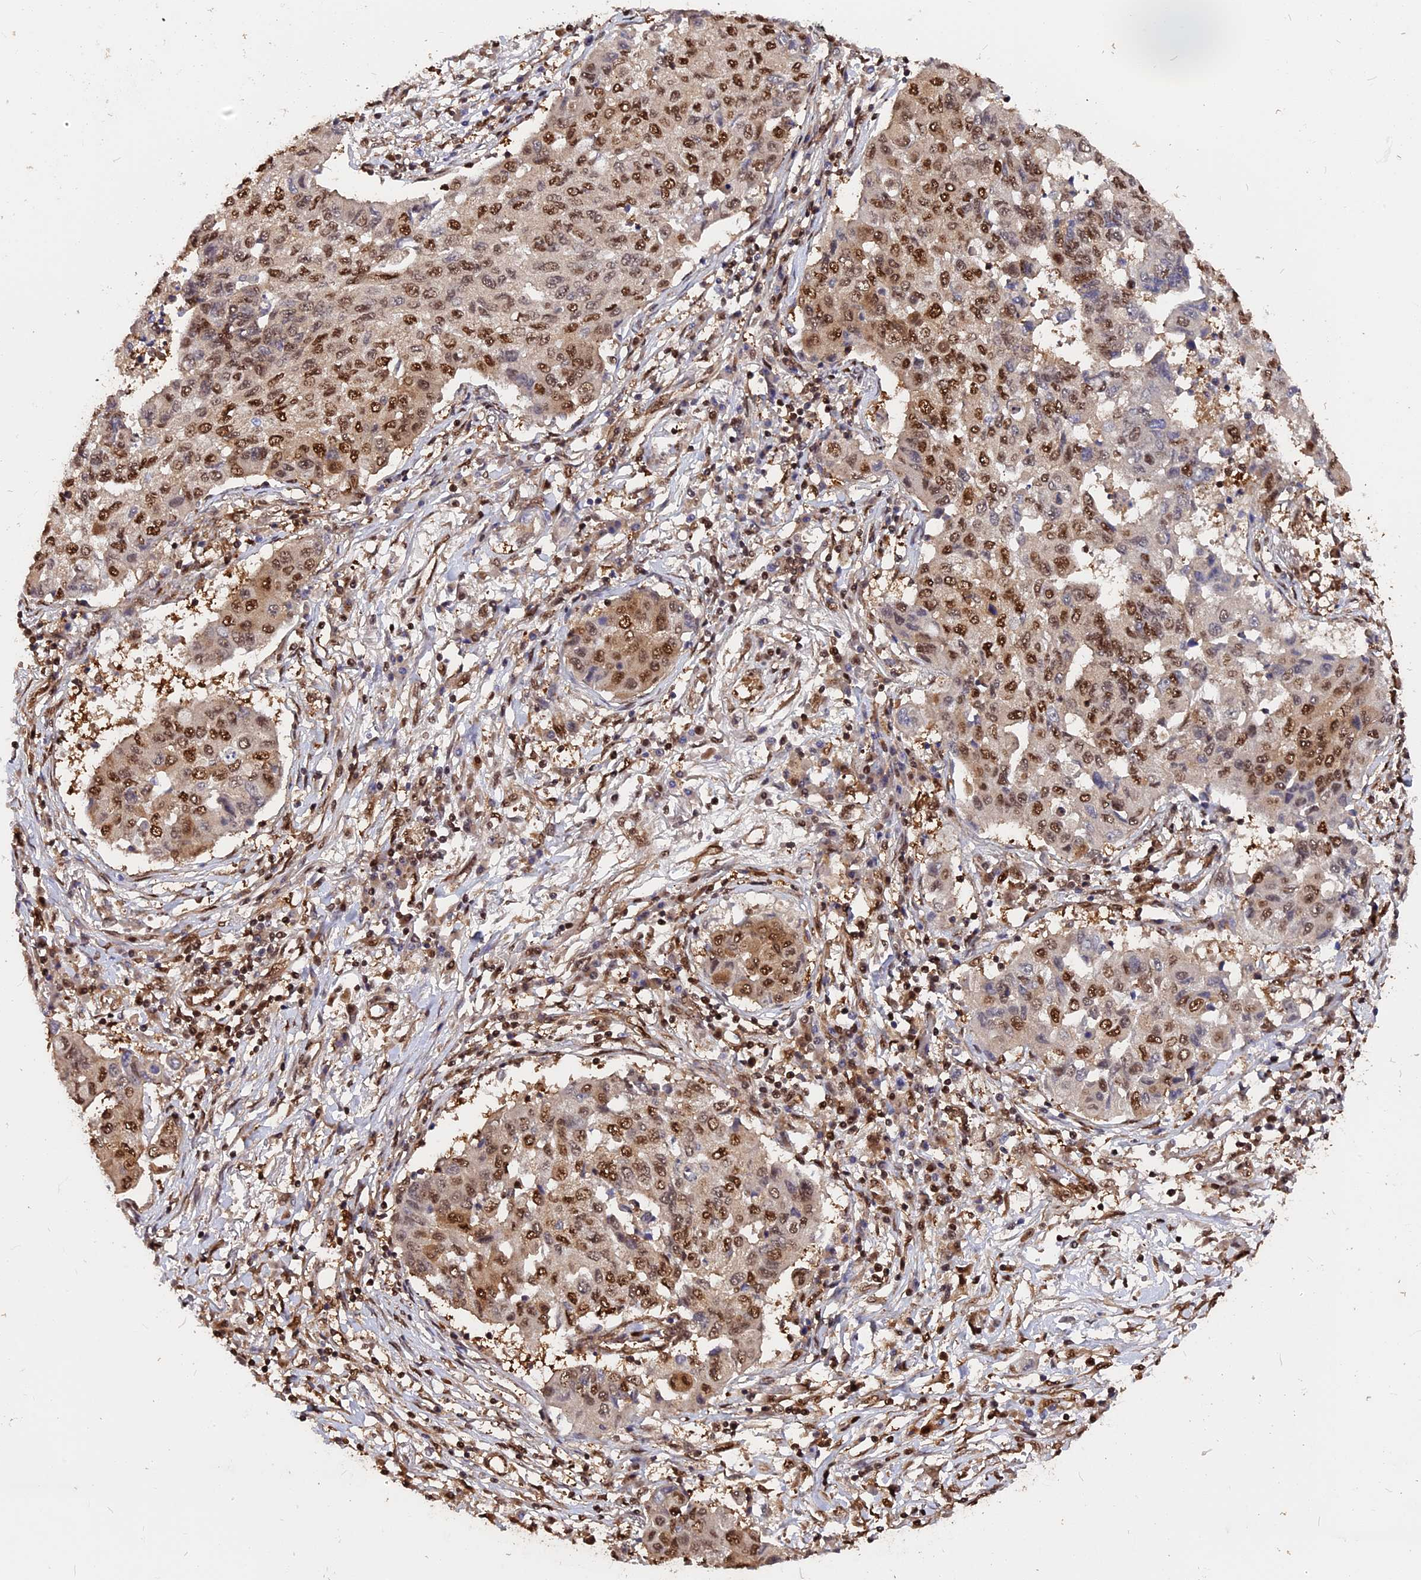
{"staining": {"intensity": "moderate", "quantity": ">75%", "location": "nuclear"}, "tissue": "lung cancer", "cell_type": "Tumor cells", "image_type": "cancer", "snomed": [{"axis": "morphology", "description": "Squamous cell carcinoma, NOS"}, {"axis": "topography", "description": "Lung"}], "caption": "Lung squamous cell carcinoma was stained to show a protein in brown. There is medium levels of moderate nuclear staining in approximately >75% of tumor cells. (IHC, brightfield microscopy, high magnification).", "gene": "ADRM1", "patient": {"sex": "male", "age": 74}}